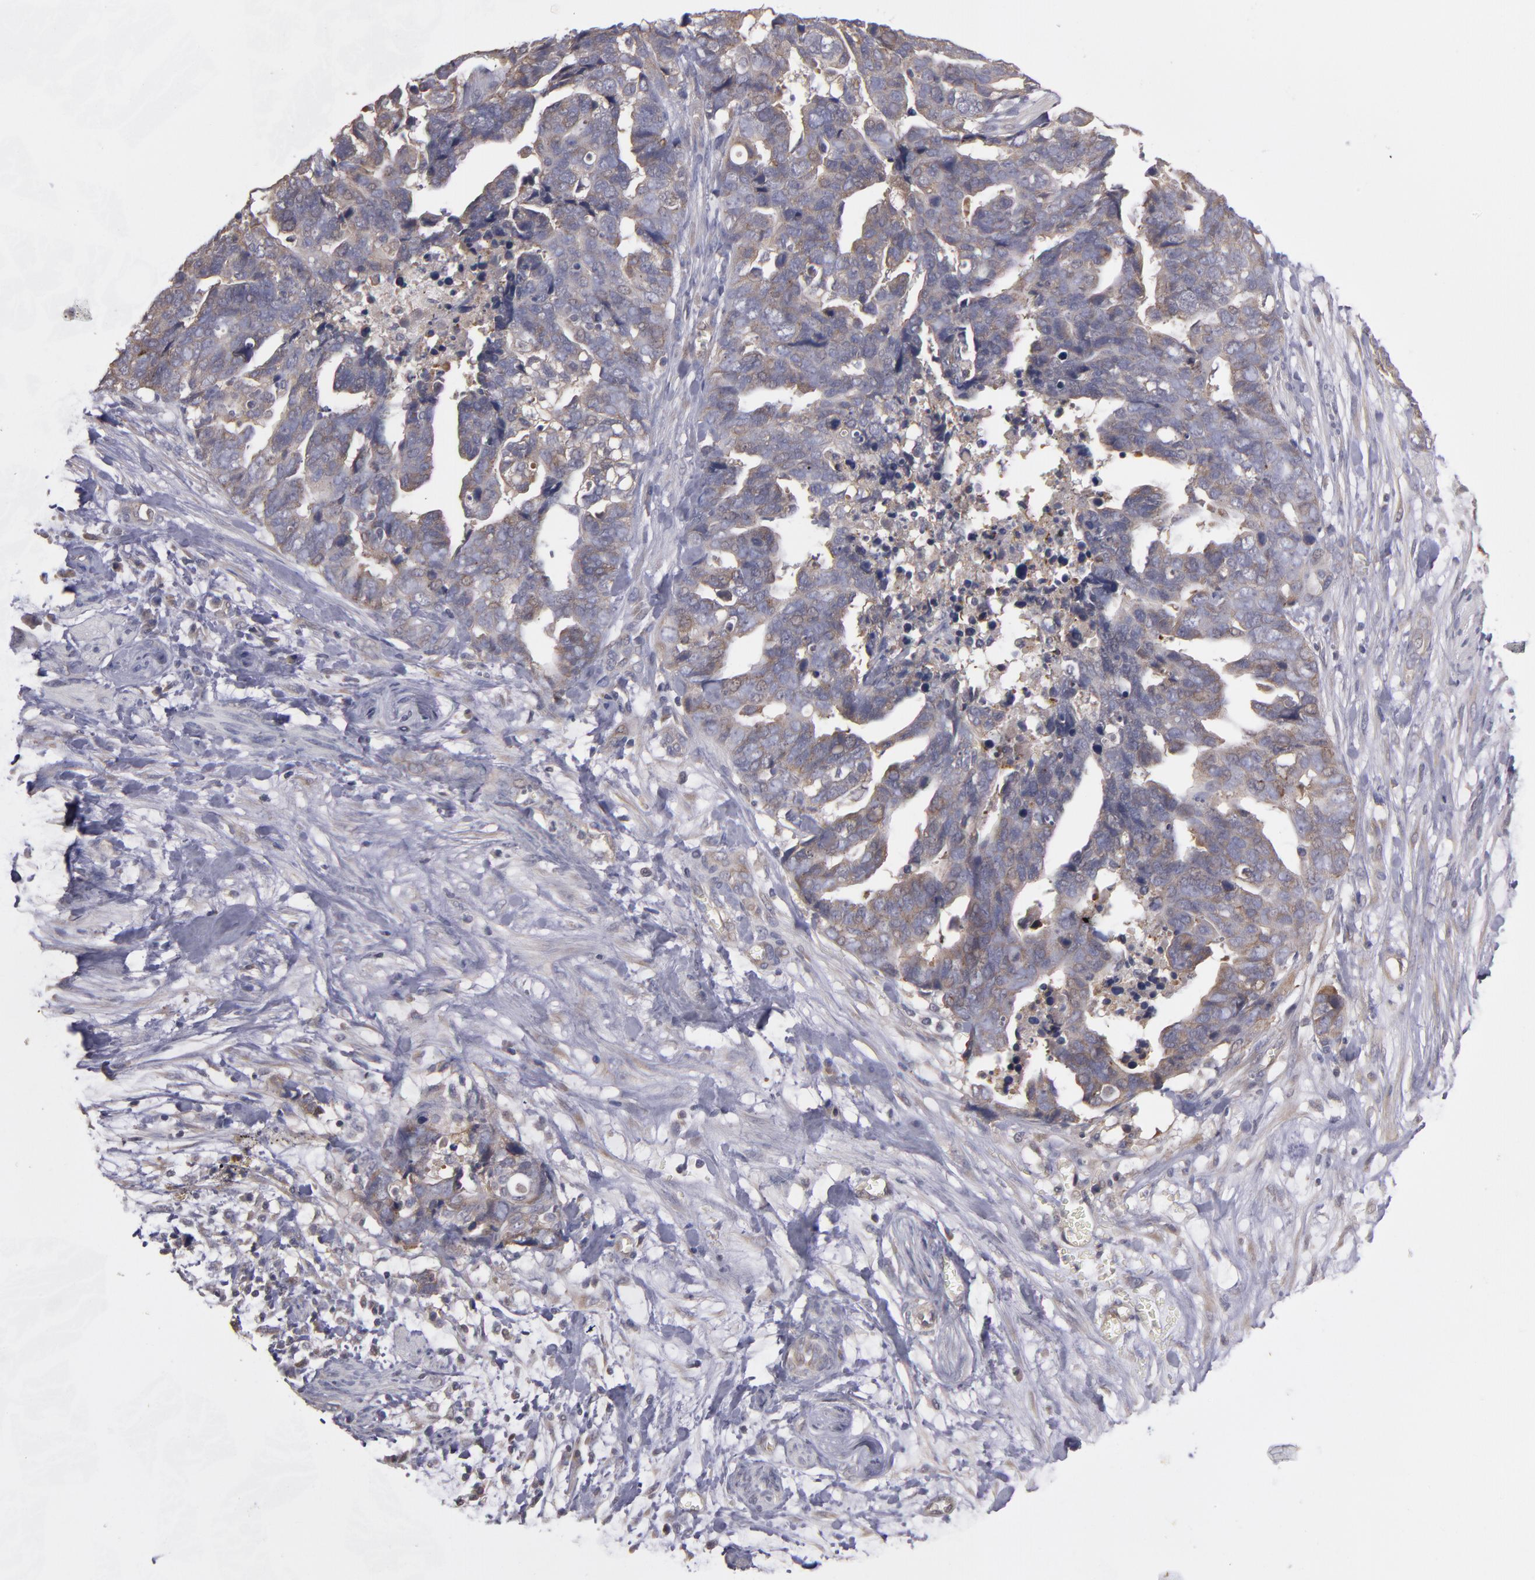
{"staining": {"intensity": "weak", "quantity": "25%-75%", "location": "cytoplasmic/membranous"}, "tissue": "ovarian cancer", "cell_type": "Tumor cells", "image_type": "cancer", "snomed": [{"axis": "morphology", "description": "Normal tissue, NOS"}, {"axis": "morphology", "description": "Cystadenocarcinoma, serous, NOS"}, {"axis": "topography", "description": "Fallopian tube"}, {"axis": "topography", "description": "Ovary"}], "caption": "Protein staining of serous cystadenocarcinoma (ovarian) tissue demonstrates weak cytoplasmic/membranous positivity in about 25%-75% of tumor cells.", "gene": "CTSO", "patient": {"sex": "female", "age": 56}}